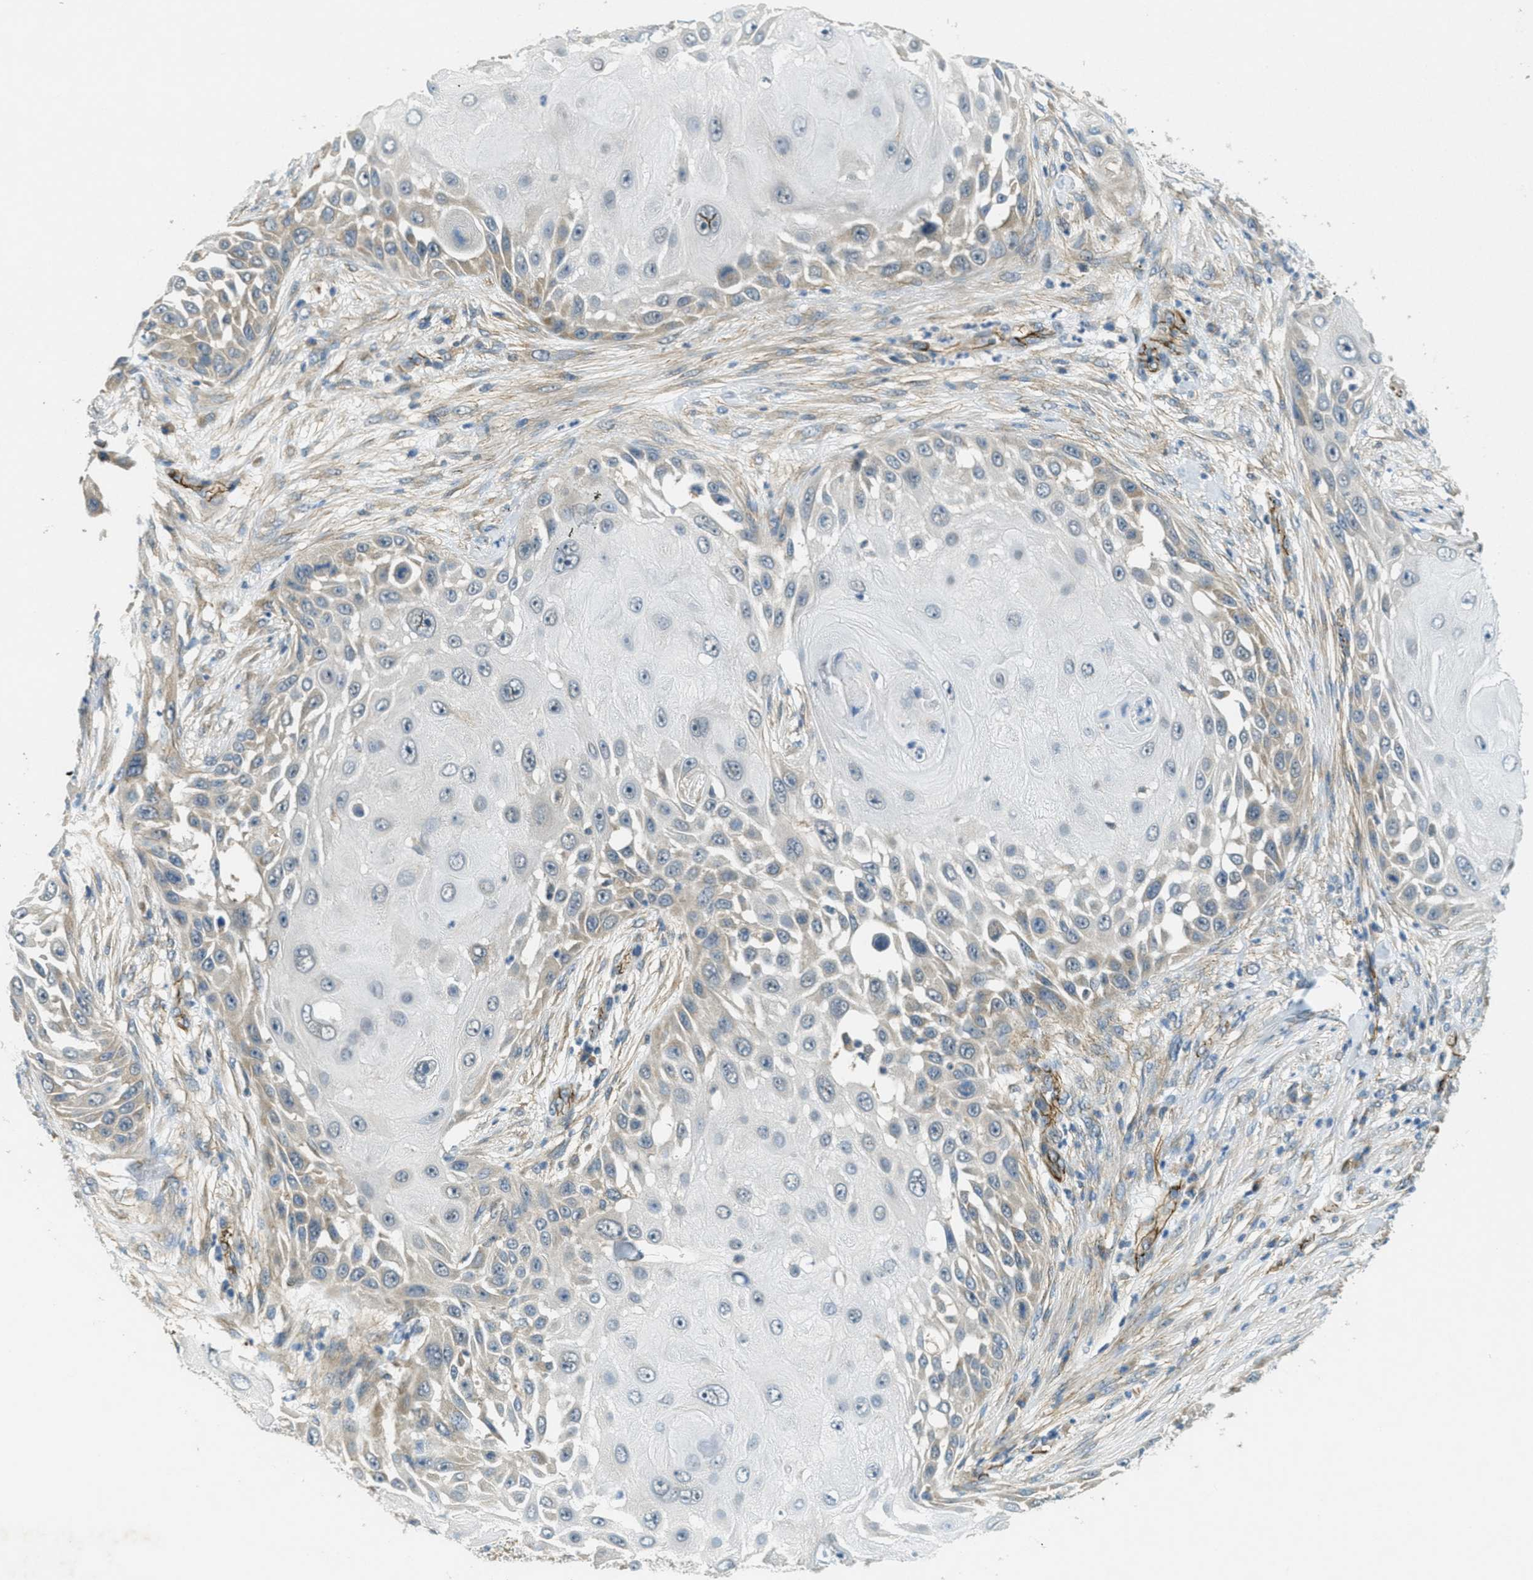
{"staining": {"intensity": "weak", "quantity": "<25%", "location": "cytoplasmic/membranous"}, "tissue": "skin cancer", "cell_type": "Tumor cells", "image_type": "cancer", "snomed": [{"axis": "morphology", "description": "Squamous cell carcinoma, NOS"}, {"axis": "topography", "description": "Skin"}], "caption": "This is an immunohistochemistry photomicrograph of human squamous cell carcinoma (skin). There is no expression in tumor cells.", "gene": "JCAD", "patient": {"sex": "female", "age": 44}}